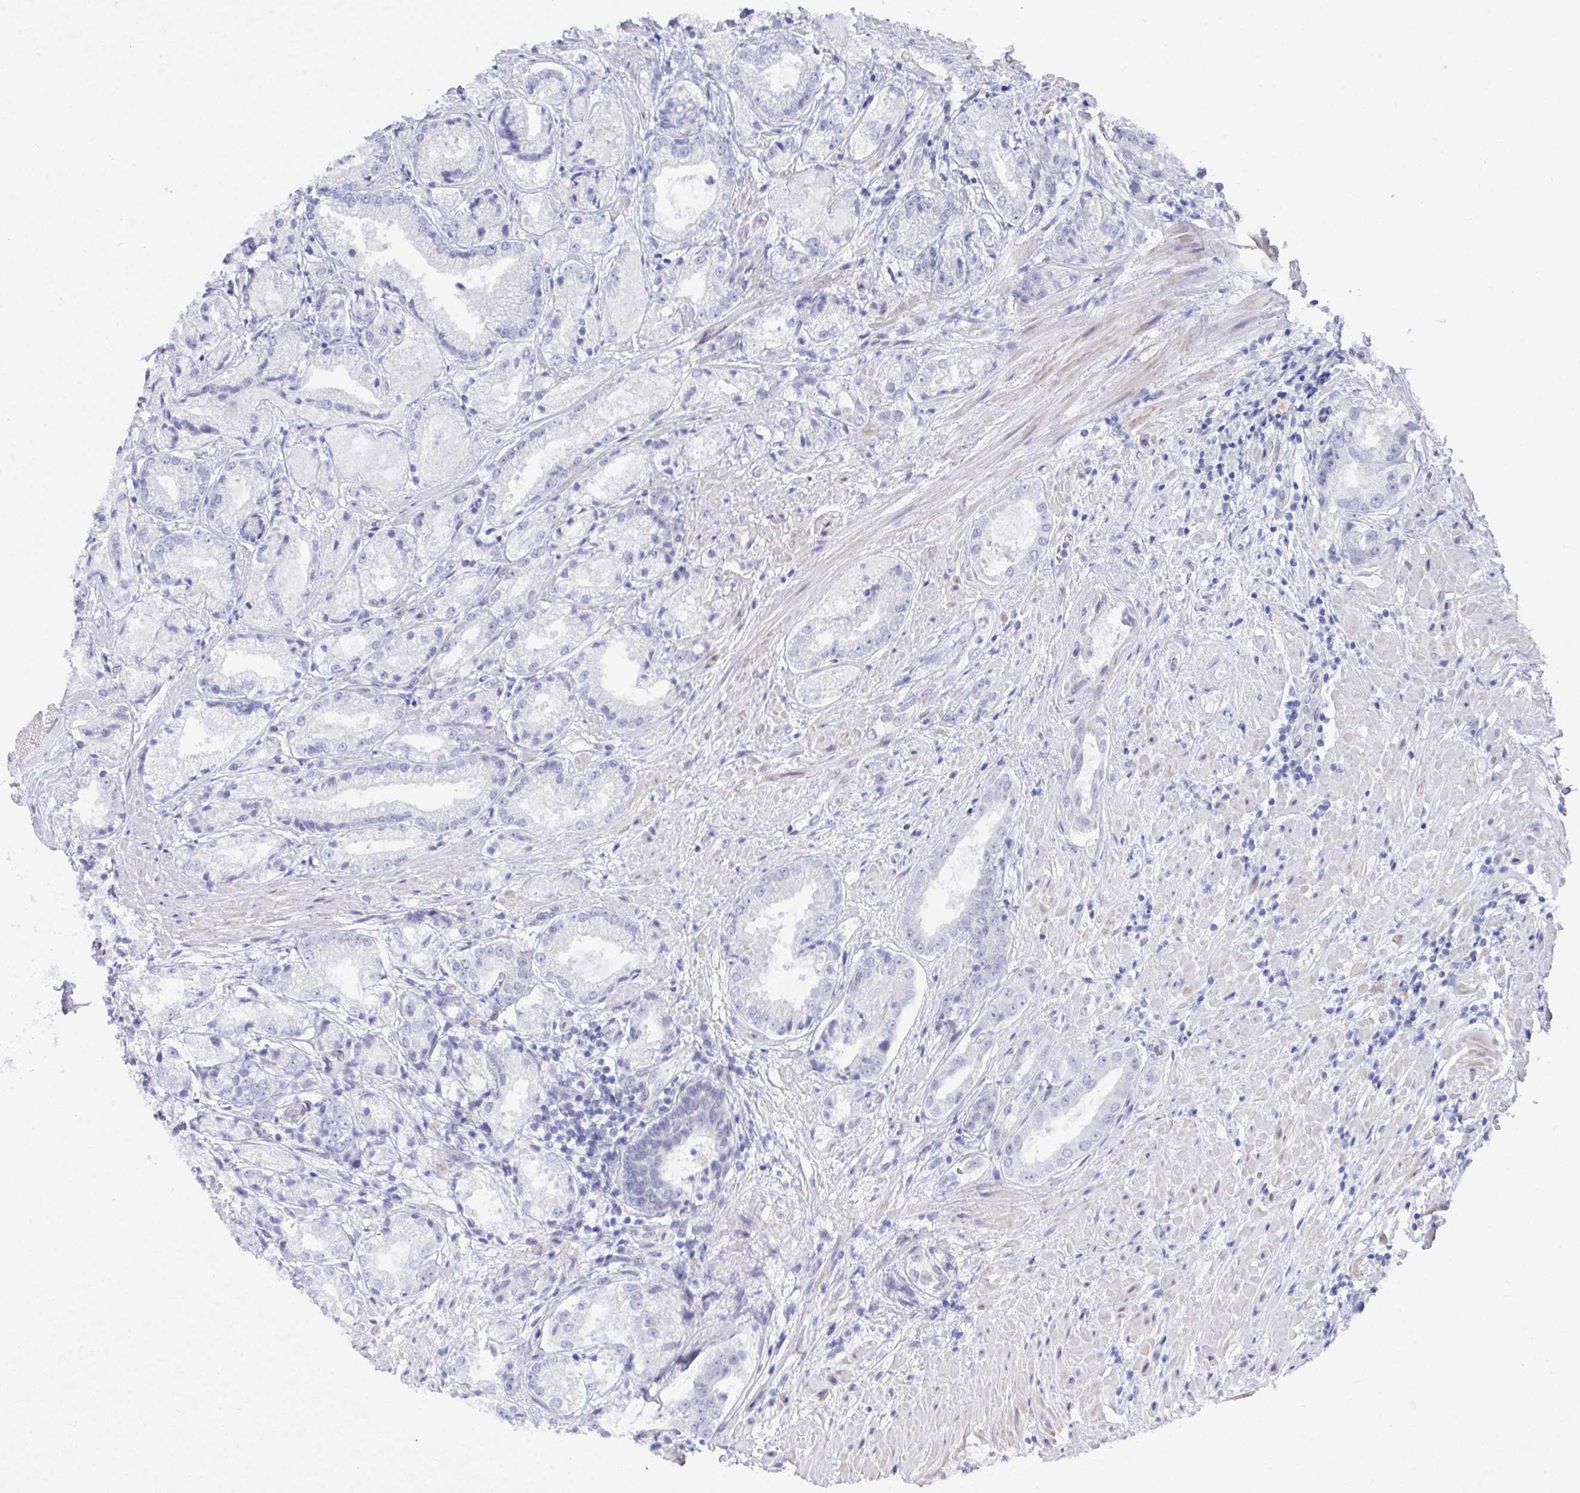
{"staining": {"intensity": "negative", "quantity": "none", "location": "none"}, "tissue": "prostate cancer", "cell_type": "Tumor cells", "image_type": "cancer", "snomed": [{"axis": "morphology", "description": "Adenocarcinoma, High grade"}, {"axis": "topography", "description": "Prostate"}], "caption": "A high-resolution image shows immunohistochemistry staining of prostate high-grade adenocarcinoma, which reveals no significant expression in tumor cells. Nuclei are stained in blue.", "gene": "MFSD4A", "patient": {"sex": "male", "age": 61}}